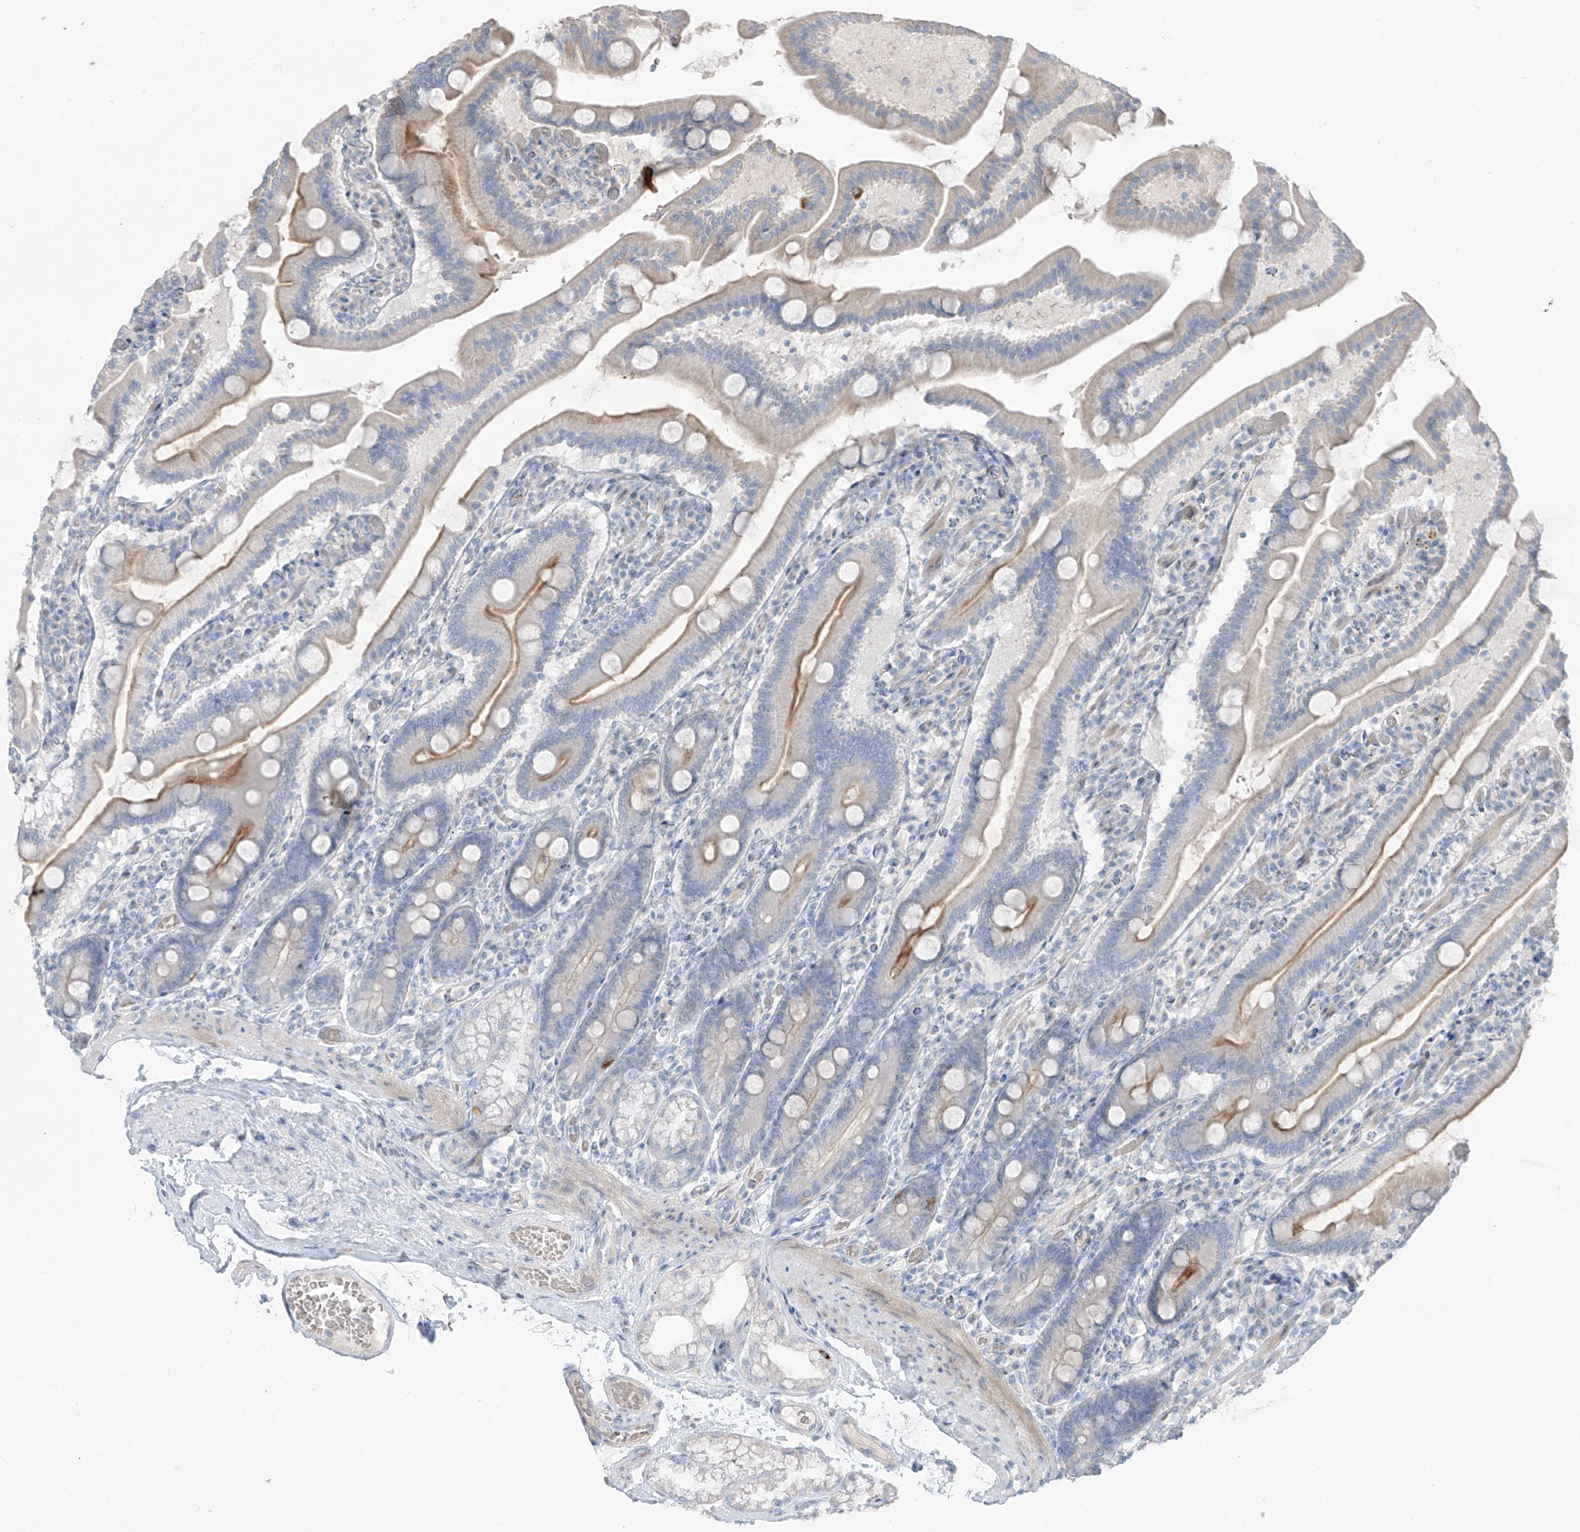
{"staining": {"intensity": "moderate", "quantity": "<25%", "location": "cytoplasmic/membranous"}, "tissue": "duodenum", "cell_type": "Glandular cells", "image_type": "normal", "snomed": [{"axis": "morphology", "description": "Normal tissue, NOS"}, {"axis": "topography", "description": "Duodenum"}], "caption": "Protein analysis of unremarkable duodenum displays moderate cytoplasmic/membranous staining in approximately <25% of glandular cells. (Brightfield microscopy of DAB IHC at high magnification).", "gene": "ASPRV1", "patient": {"sex": "male", "age": 55}}